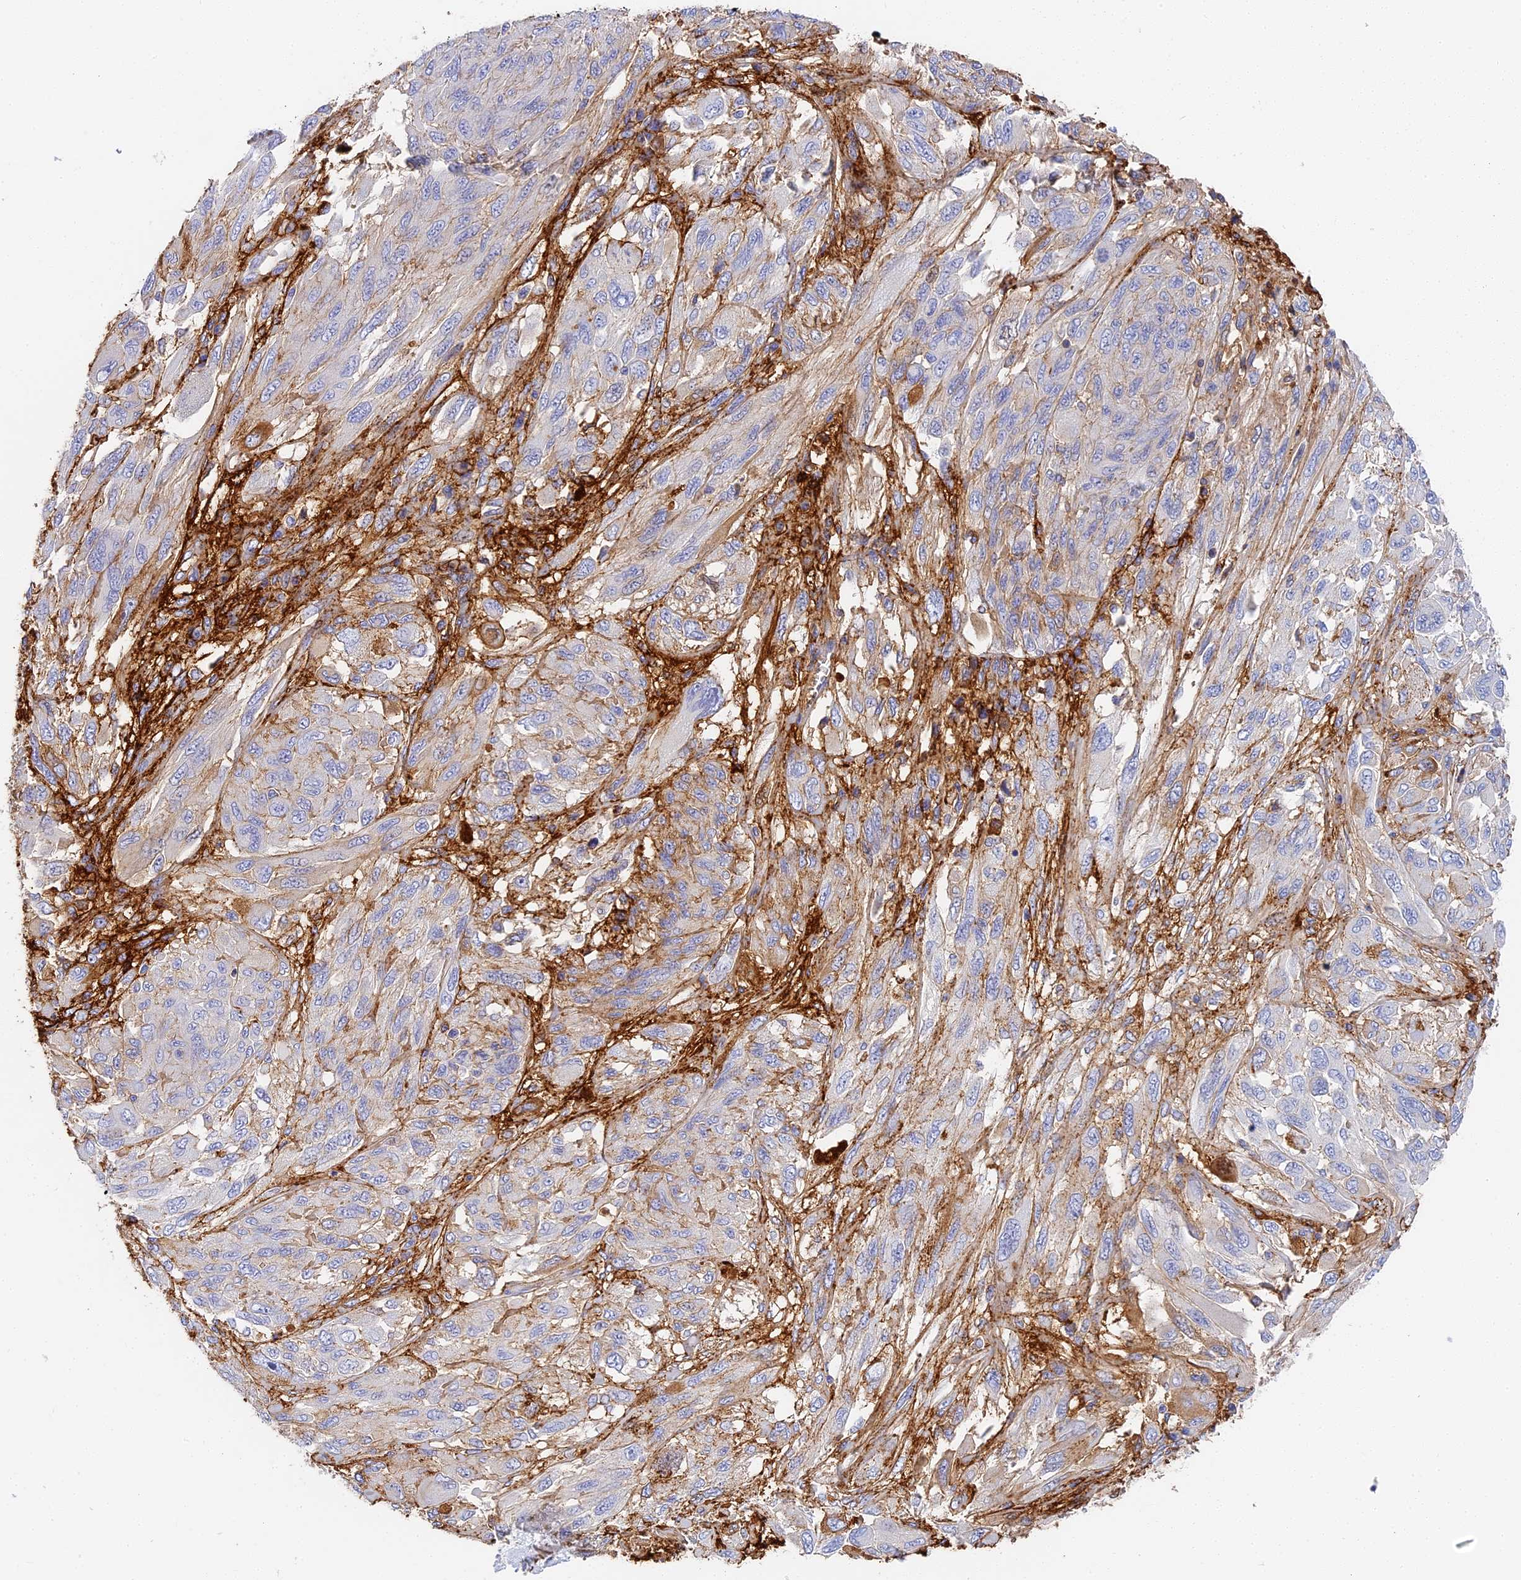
{"staining": {"intensity": "negative", "quantity": "none", "location": "none"}, "tissue": "melanoma", "cell_type": "Tumor cells", "image_type": "cancer", "snomed": [{"axis": "morphology", "description": "Malignant melanoma, NOS"}, {"axis": "topography", "description": "Skin"}], "caption": "High magnification brightfield microscopy of malignant melanoma stained with DAB (brown) and counterstained with hematoxylin (blue): tumor cells show no significant positivity.", "gene": "ITIH1", "patient": {"sex": "female", "age": 91}}